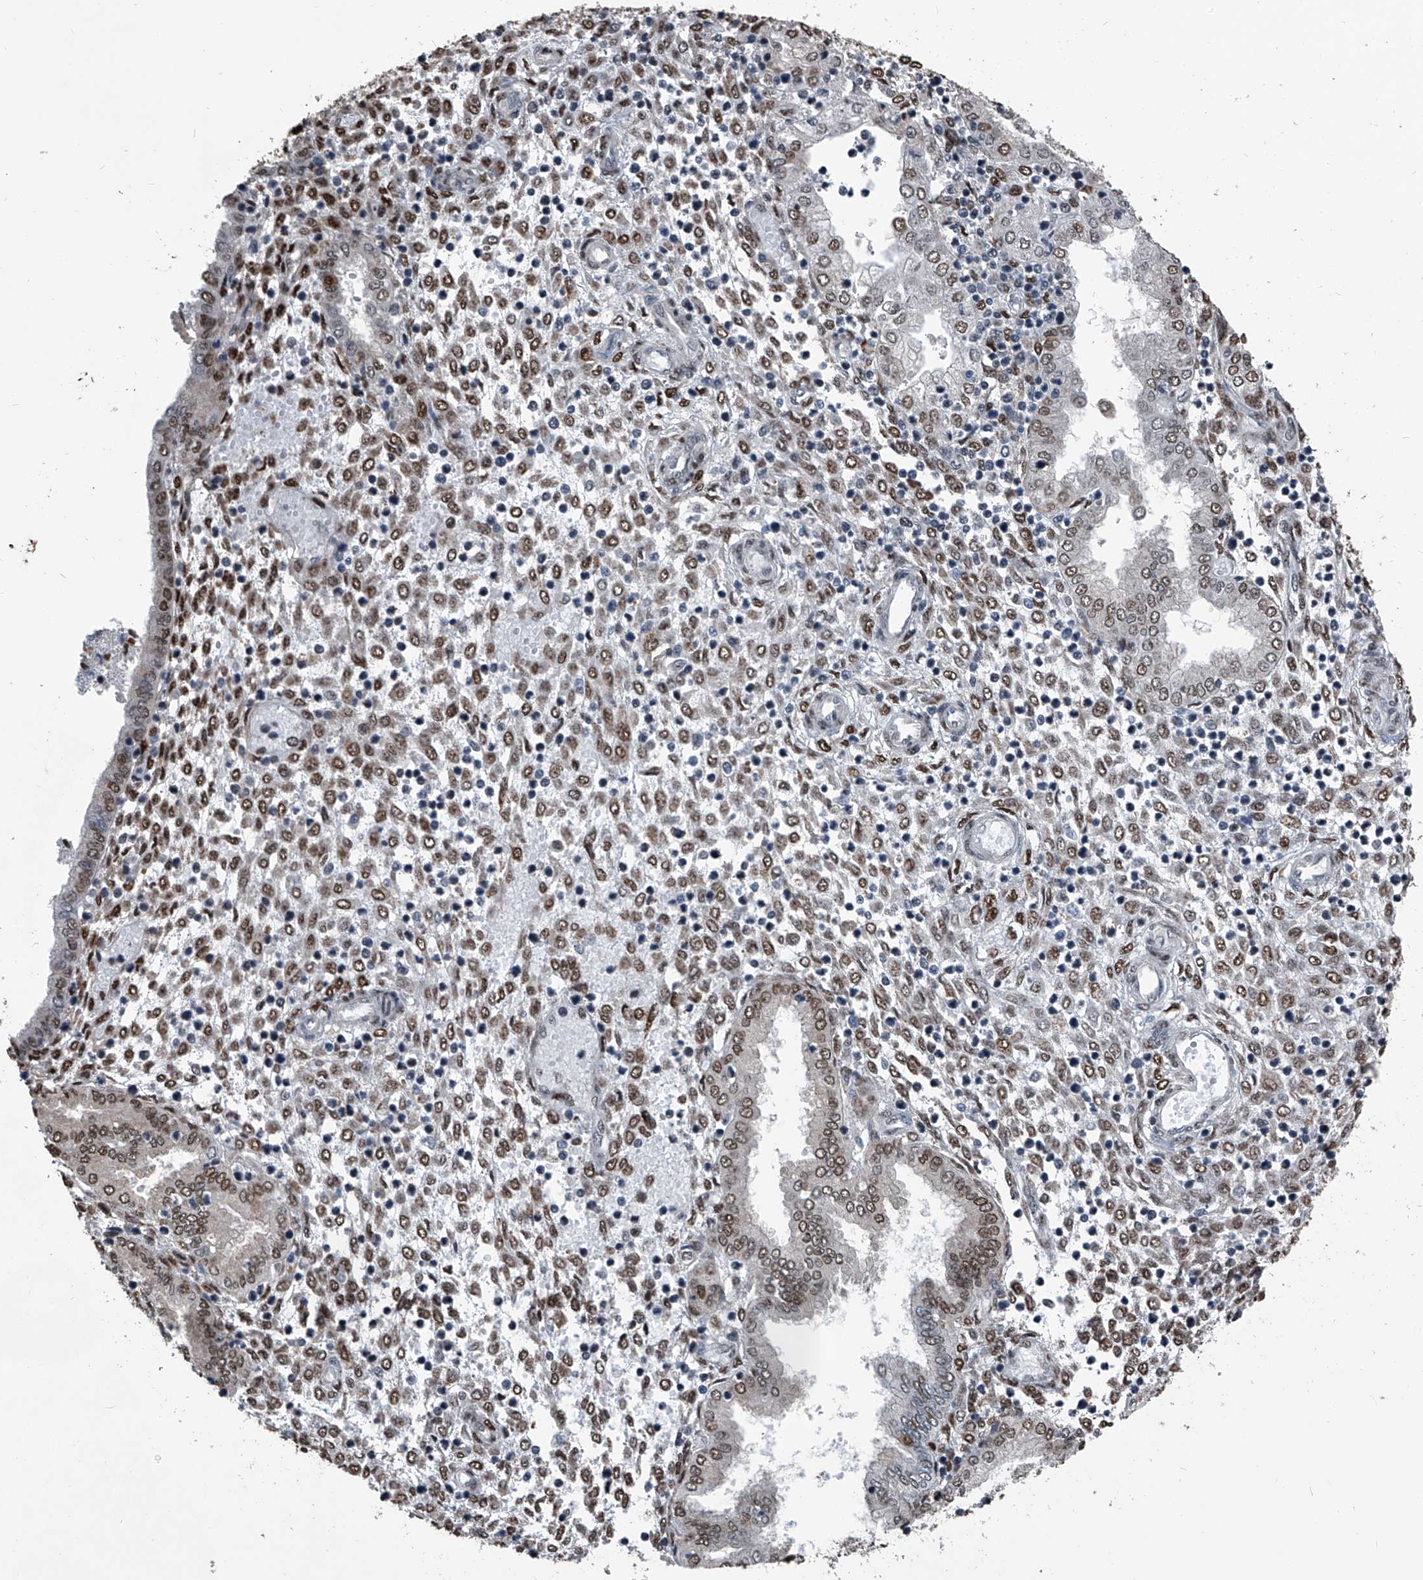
{"staining": {"intensity": "moderate", "quantity": ">75%", "location": "nuclear"}, "tissue": "endometrium", "cell_type": "Cells in endometrial stroma", "image_type": "normal", "snomed": [{"axis": "morphology", "description": "Normal tissue, NOS"}, {"axis": "topography", "description": "Endometrium"}], "caption": "Immunohistochemistry (DAB (3,3'-diaminobenzidine)) staining of normal human endometrium exhibits moderate nuclear protein expression in about >75% of cells in endometrial stroma.", "gene": "FKBP5", "patient": {"sex": "female", "age": 53}}